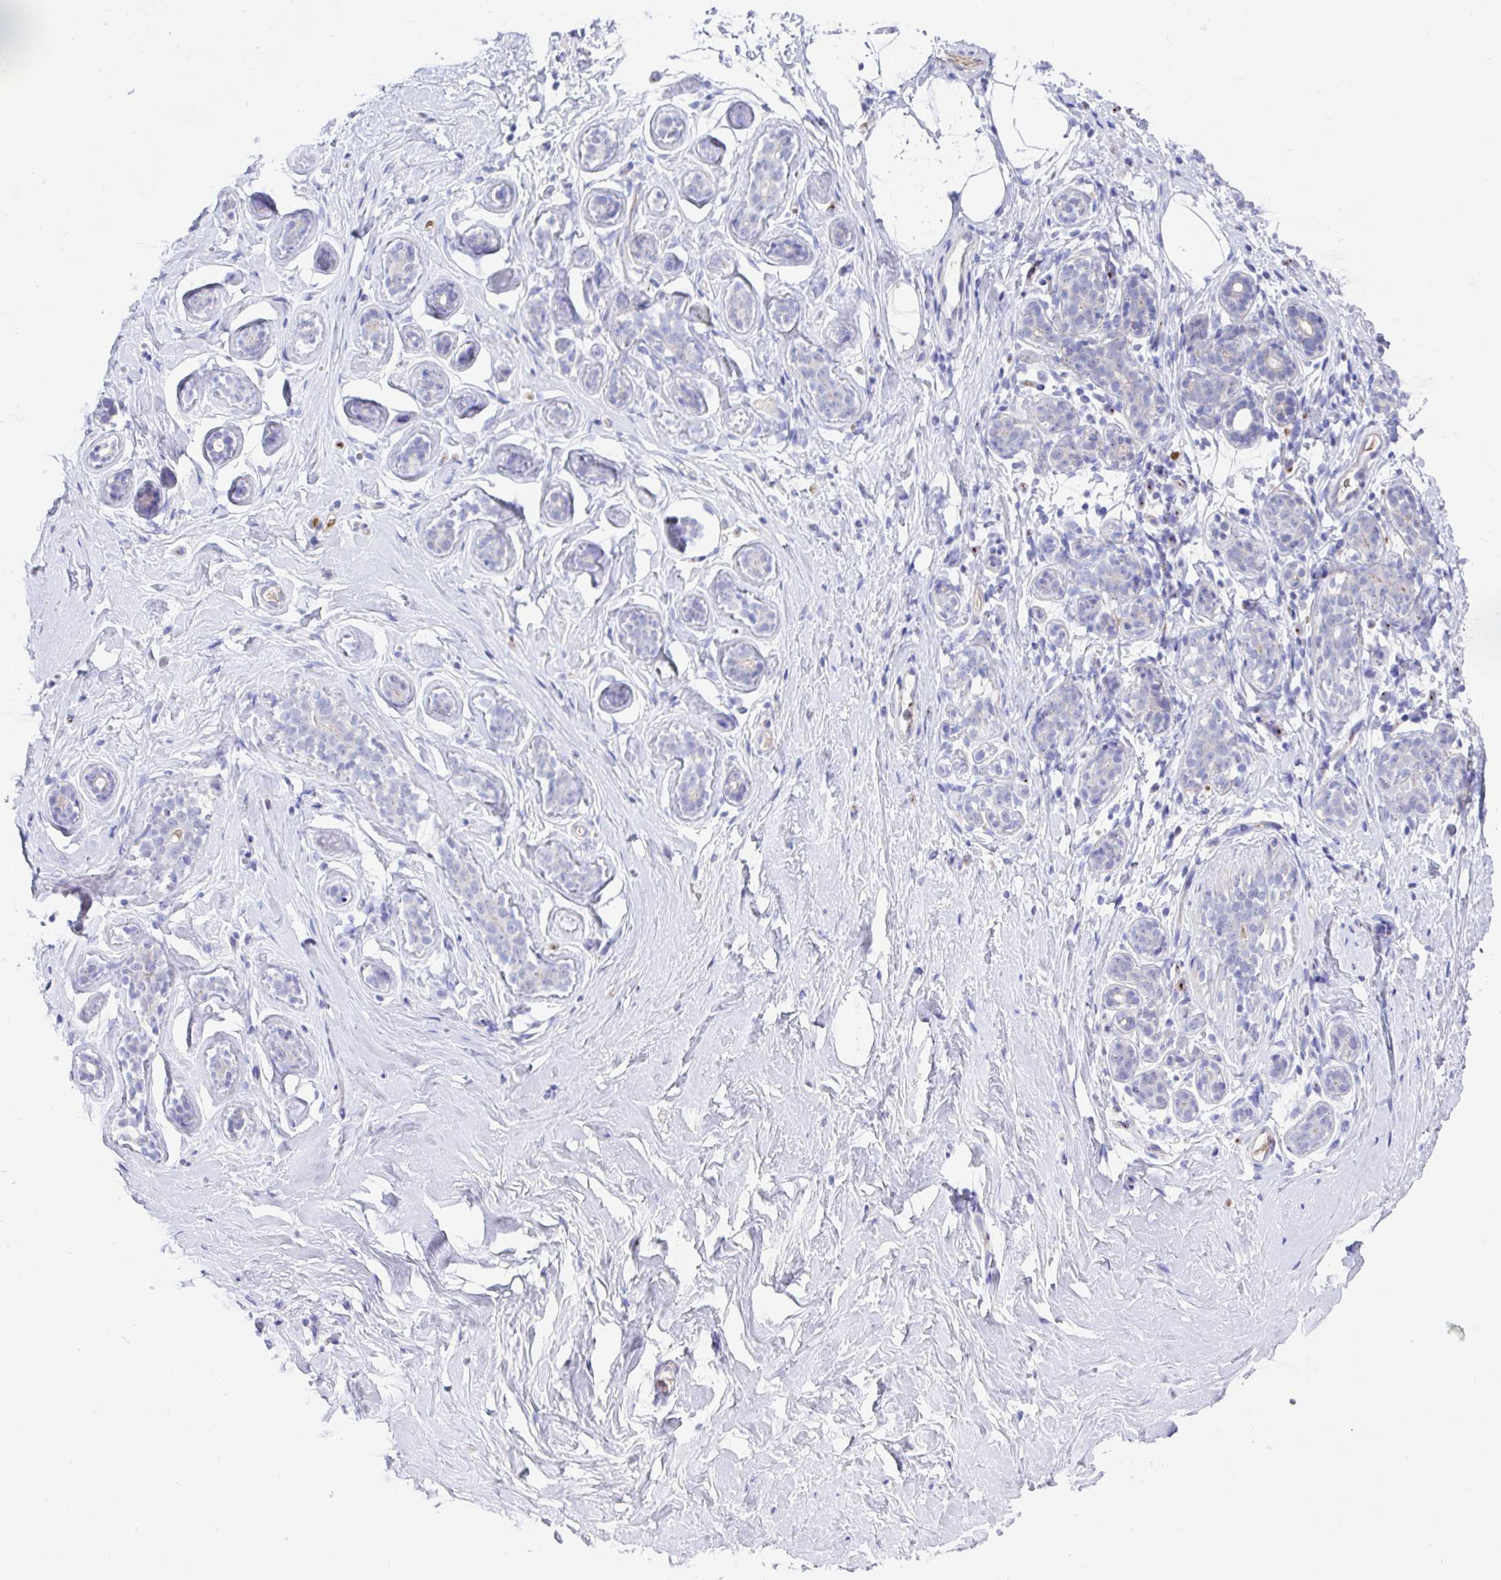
{"staining": {"intensity": "negative", "quantity": "none", "location": "none"}, "tissue": "breast", "cell_type": "Adipocytes", "image_type": "normal", "snomed": [{"axis": "morphology", "description": "Normal tissue, NOS"}, {"axis": "topography", "description": "Breast"}], "caption": "Image shows no protein positivity in adipocytes of benign breast.", "gene": "CCSAP", "patient": {"sex": "female", "age": 32}}